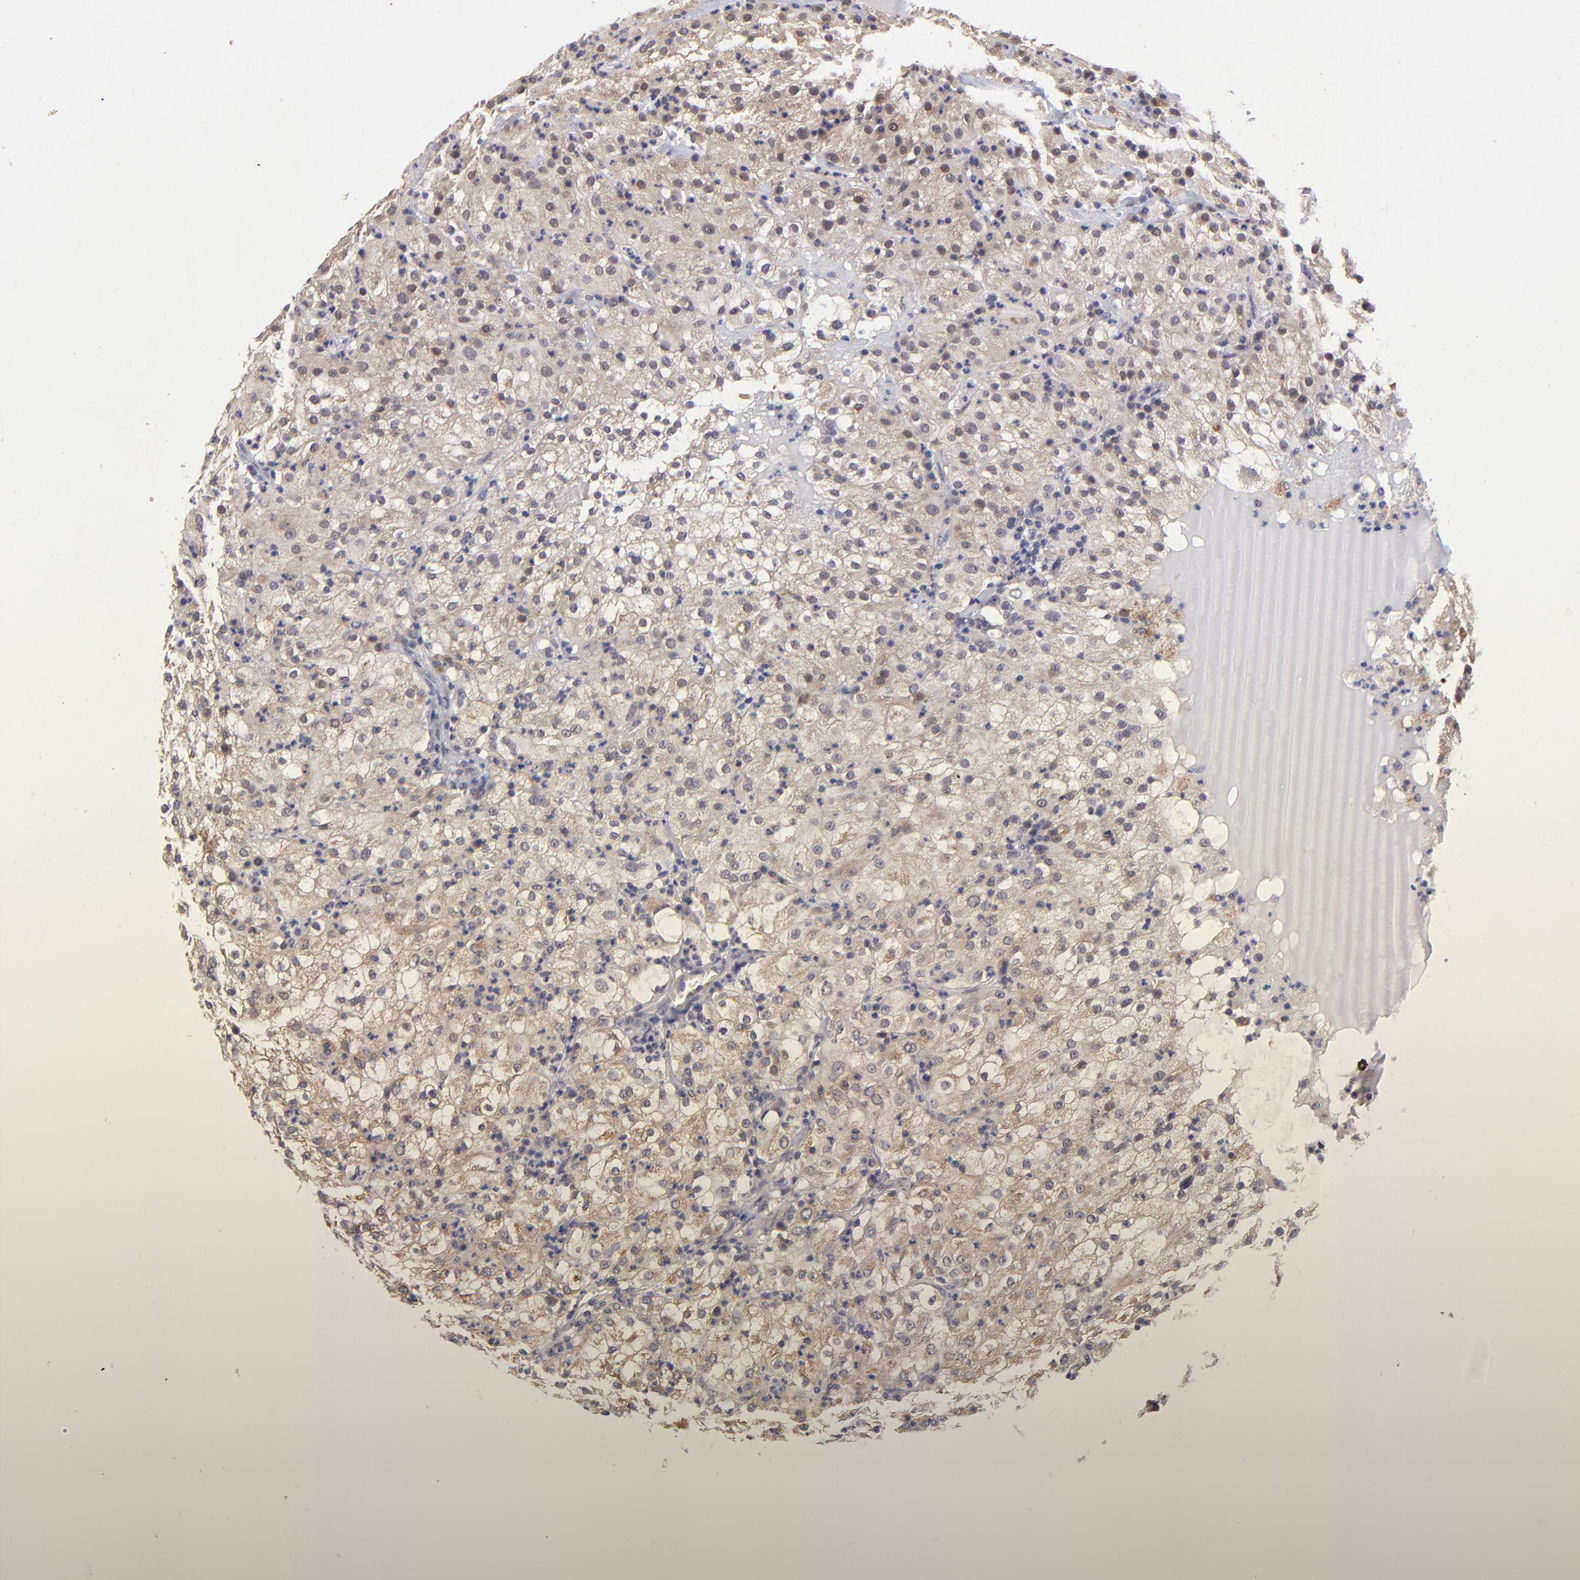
{"staining": {"intensity": "weak", "quantity": "25%-75%", "location": "cytoplasmic/membranous"}, "tissue": "renal cancer", "cell_type": "Tumor cells", "image_type": "cancer", "snomed": [{"axis": "morphology", "description": "Adenocarcinoma, NOS"}, {"axis": "topography", "description": "Kidney"}], "caption": "This micrograph reveals immunohistochemistry staining of renal cancer (adenocarcinoma), with low weak cytoplasmic/membranous staining in approximately 25%-75% of tumor cells.", "gene": "UBE2H", "patient": {"sex": "male", "age": 59}}